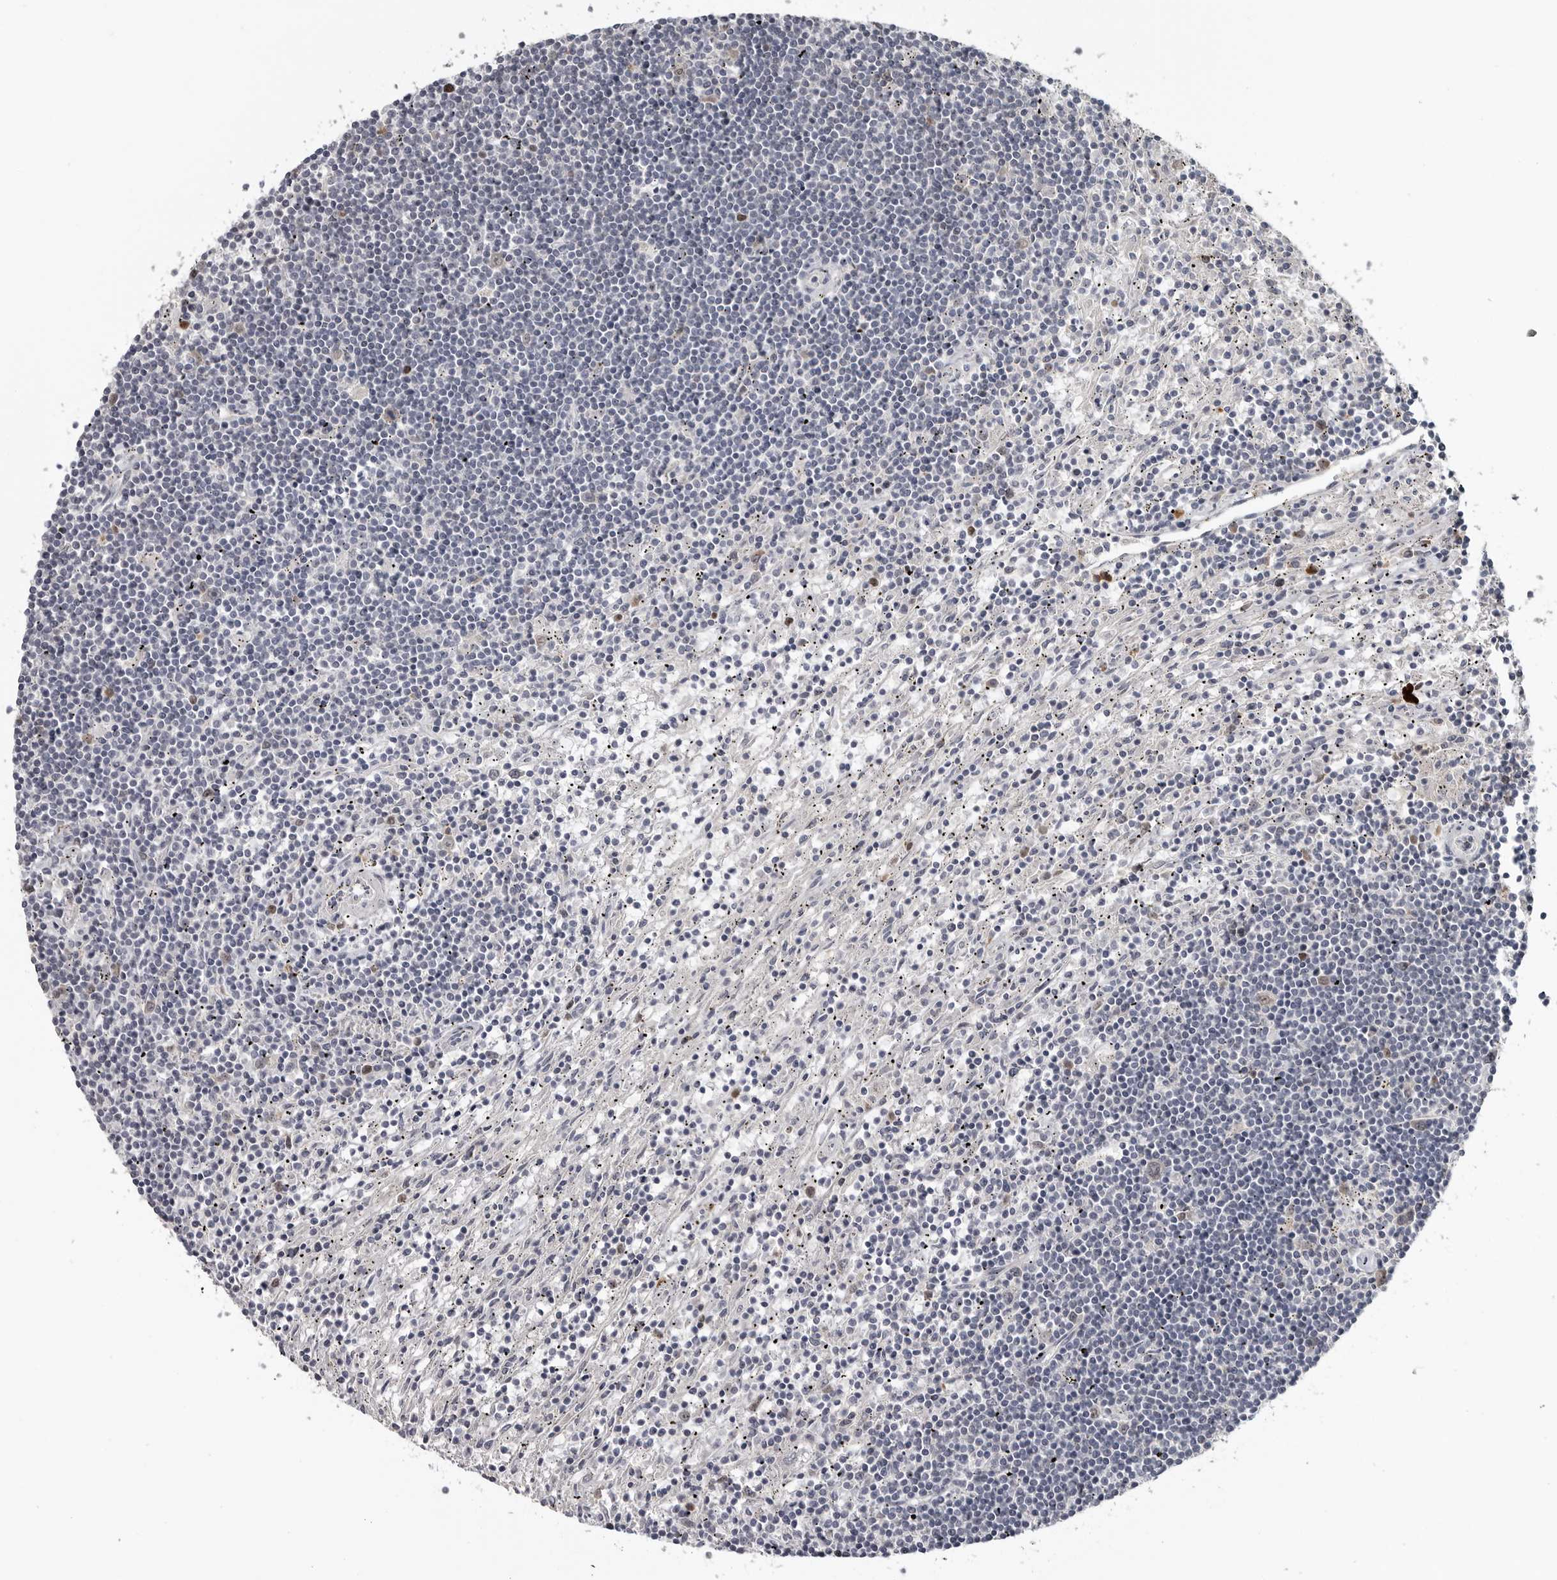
{"staining": {"intensity": "negative", "quantity": "none", "location": "none"}, "tissue": "lymphoma", "cell_type": "Tumor cells", "image_type": "cancer", "snomed": [{"axis": "morphology", "description": "Malignant lymphoma, non-Hodgkin's type, Low grade"}, {"axis": "topography", "description": "Spleen"}], "caption": "This is an IHC micrograph of human lymphoma. There is no positivity in tumor cells.", "gene": "ZNF277", "patient": {"sex": "male", "age": 76}}